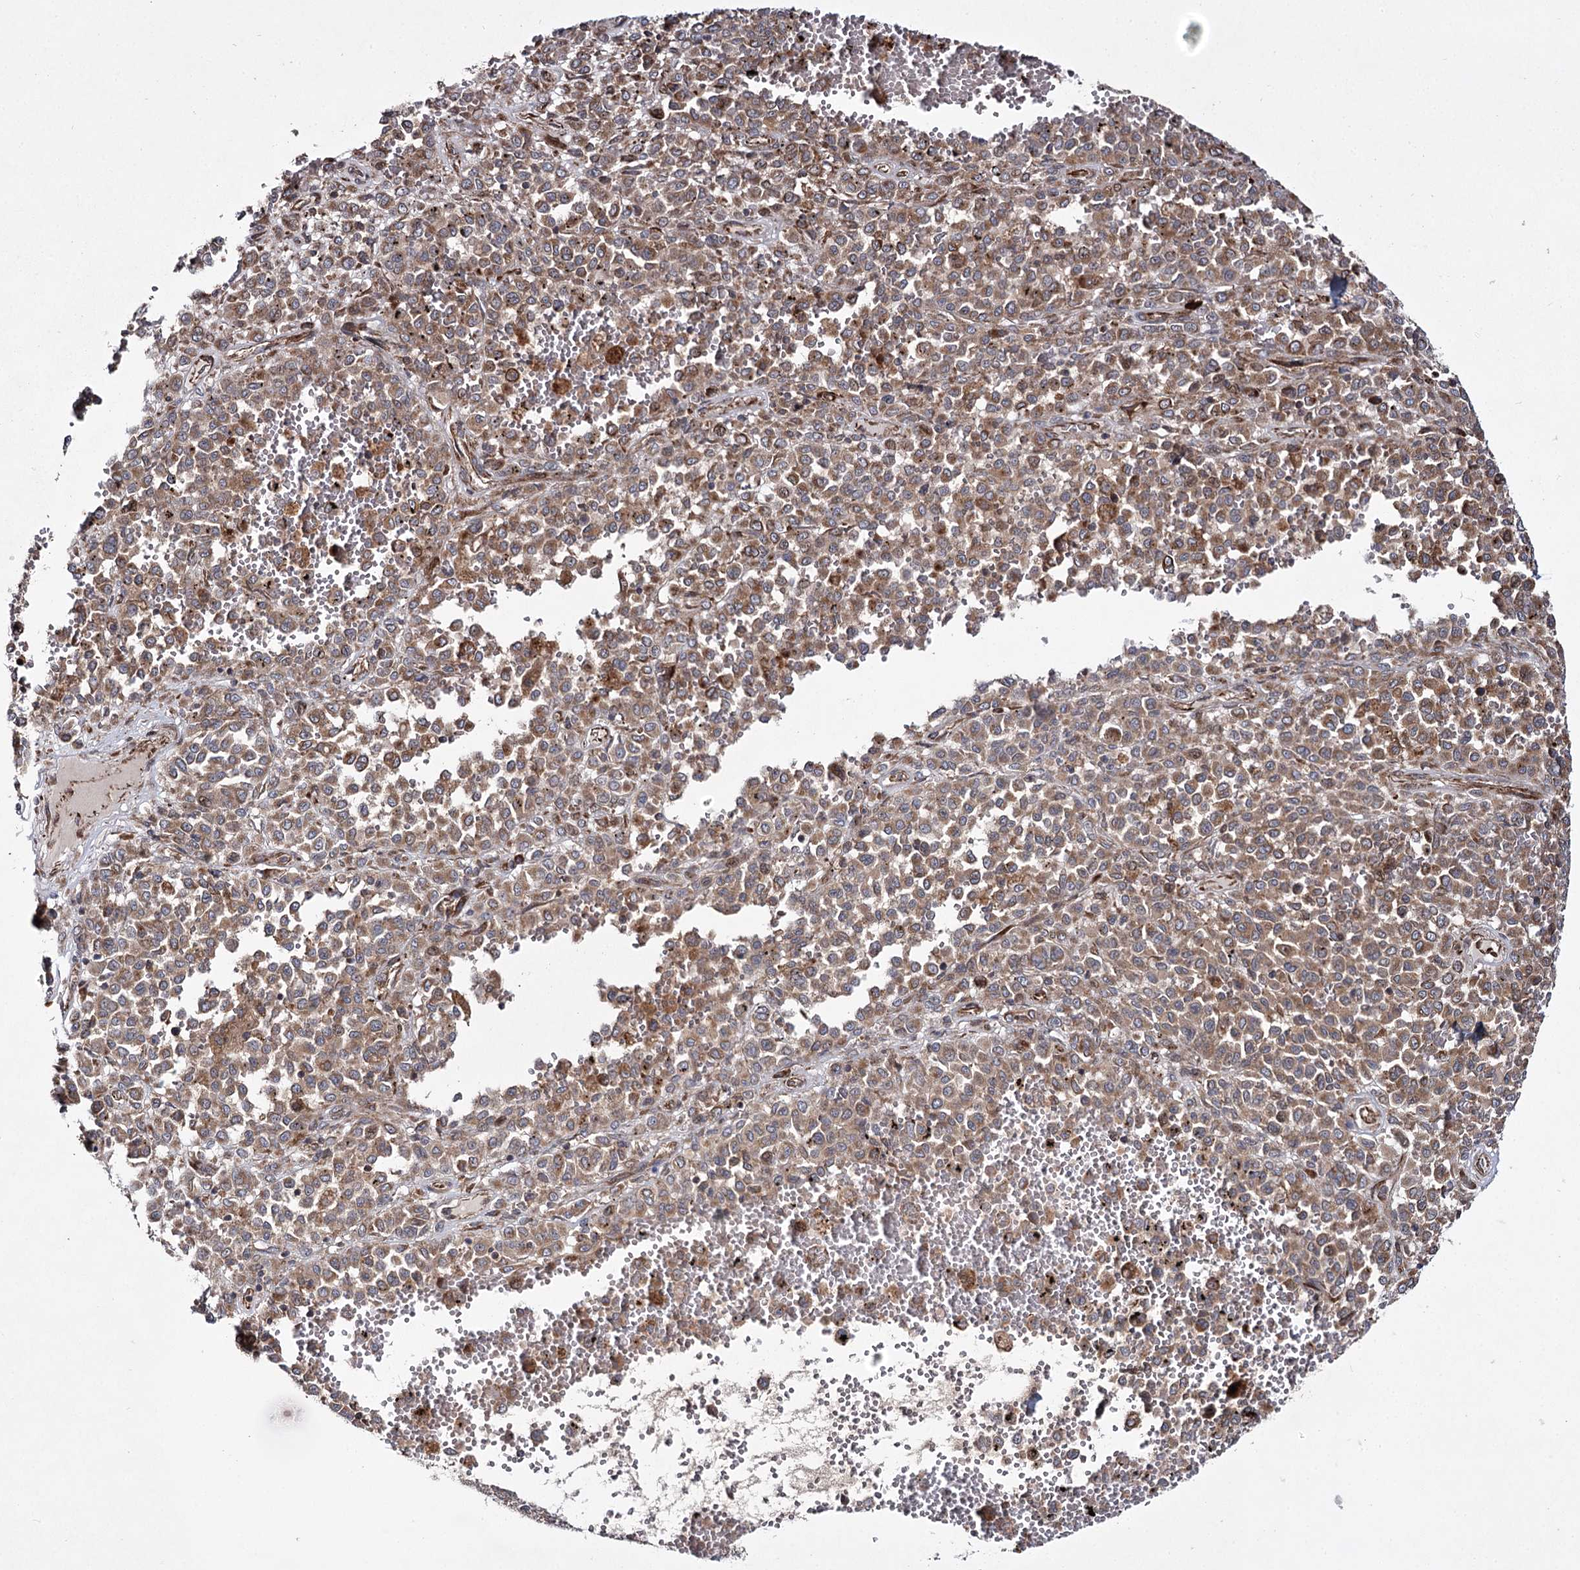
{"staining": {"intensity": "moderate", "quantity": ">75%", "location": "cytoplasmic/membranous"}, "tissue": "melanoma", "cell_type": "Tumor cells", "image_type": "cancer", "snomed": [{"axis": "morphology", "description": "Malignant melanoma, Metastatic site"}, {"axis": "topography", "description": "Pancreas"}], "caption": "Melanoma stained with immunohistochemistry (IHC) exhibits moderate cytoplasmic/membranous positivity in about >75% of tumor cells. (IHC, brightfield microscopy, high magnification).", "gene": "HECTD2", "patient": {"sex": "female", "age": 30}}